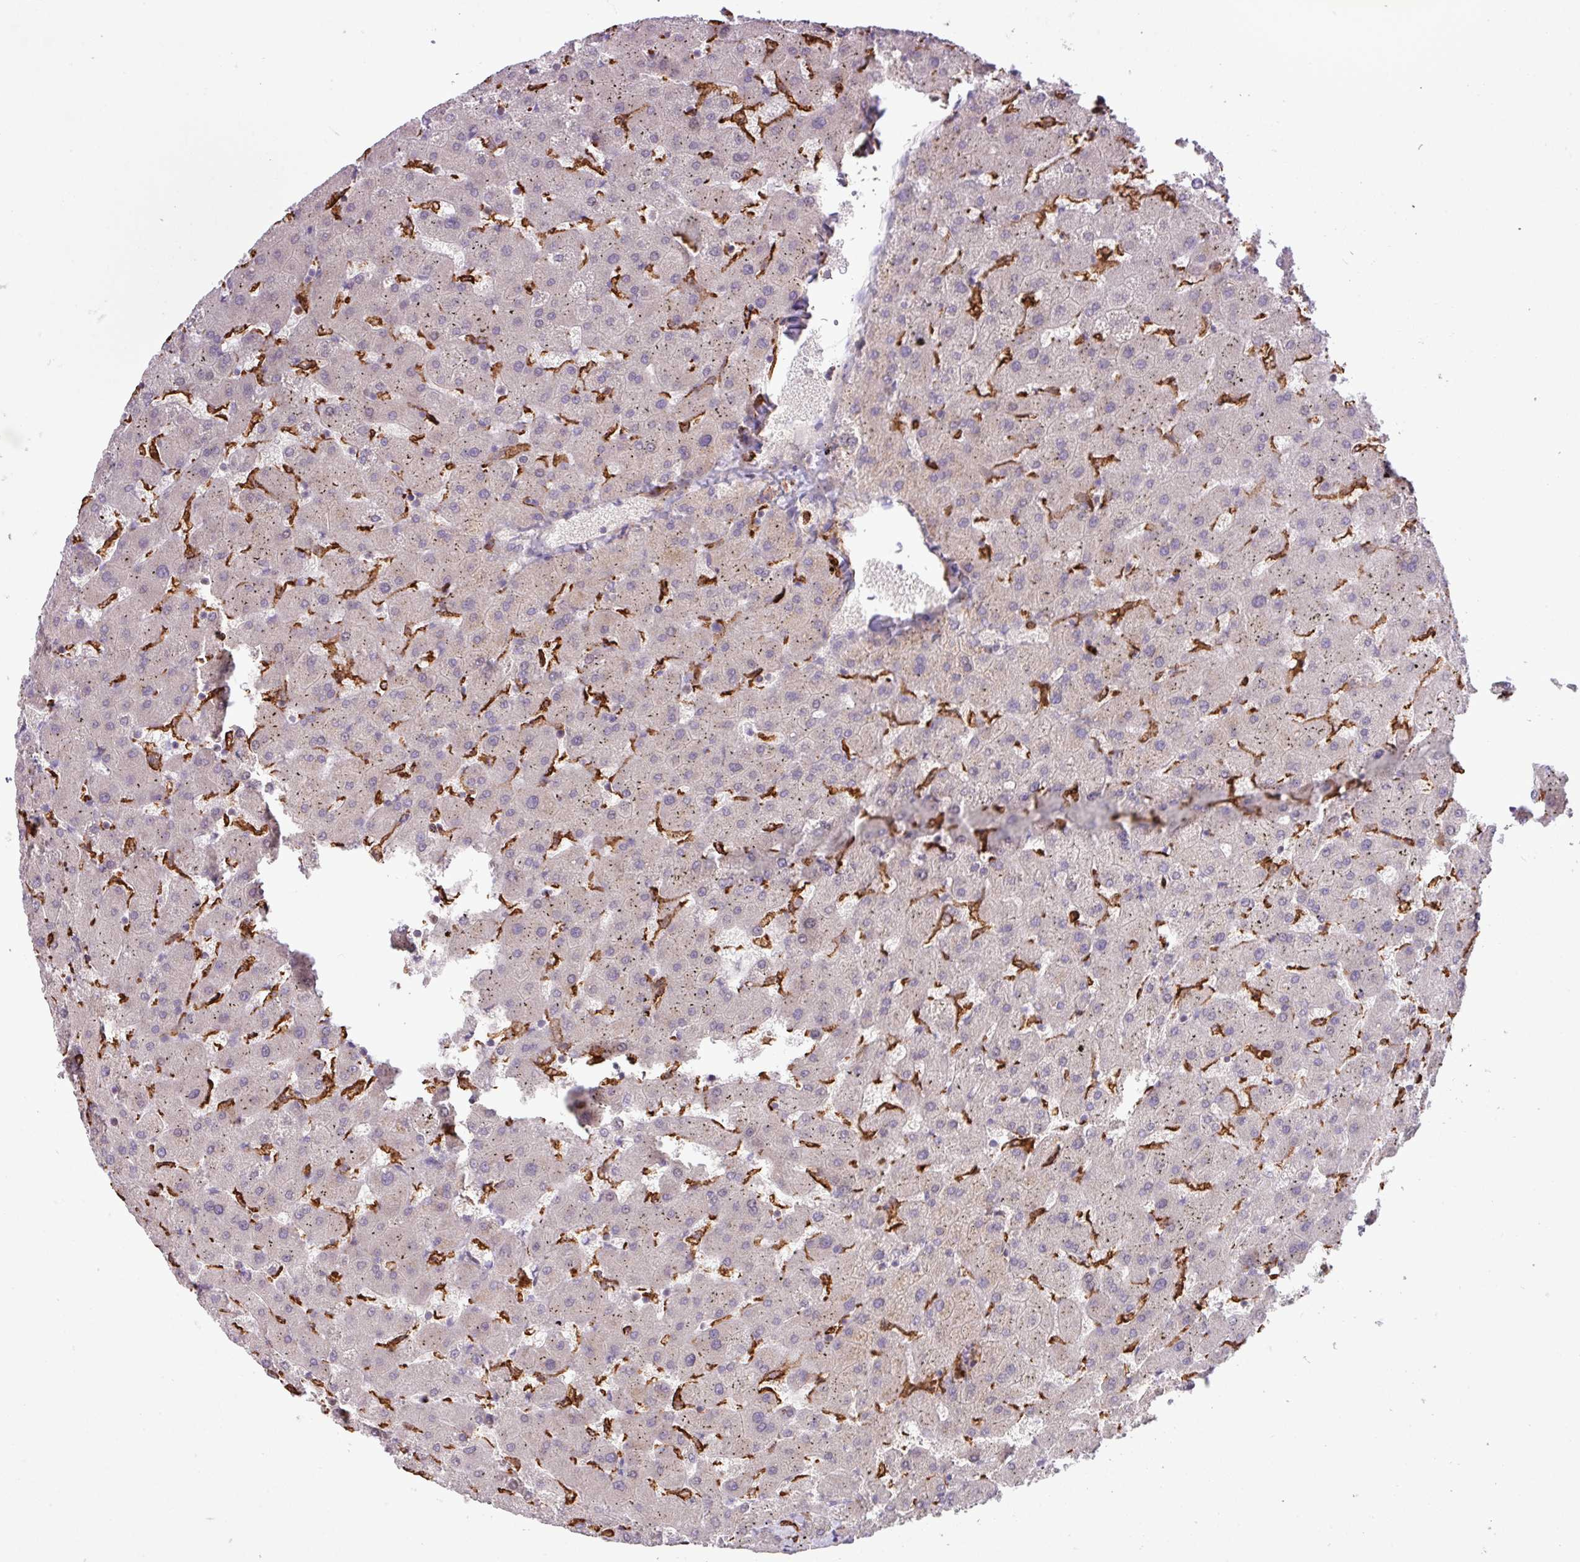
{"staining": {"intensity": "negative", "quantity": "none", "location": "none"}, "tissue": "liver", "cell_type": "Cholangiocytes", "image_type": "normal", "snomed": [{"axis": "morphology", "description": "Normal tissue, NOS"}, {"axis": "topography", "description": "Liver"}], "caption": "This is an immunohistochemistry histopathology image of benign liver. There is no staining in cholangiocytes.", "gene": "ARHGEF25", "patient": {"sex": "female", "age": 63}}